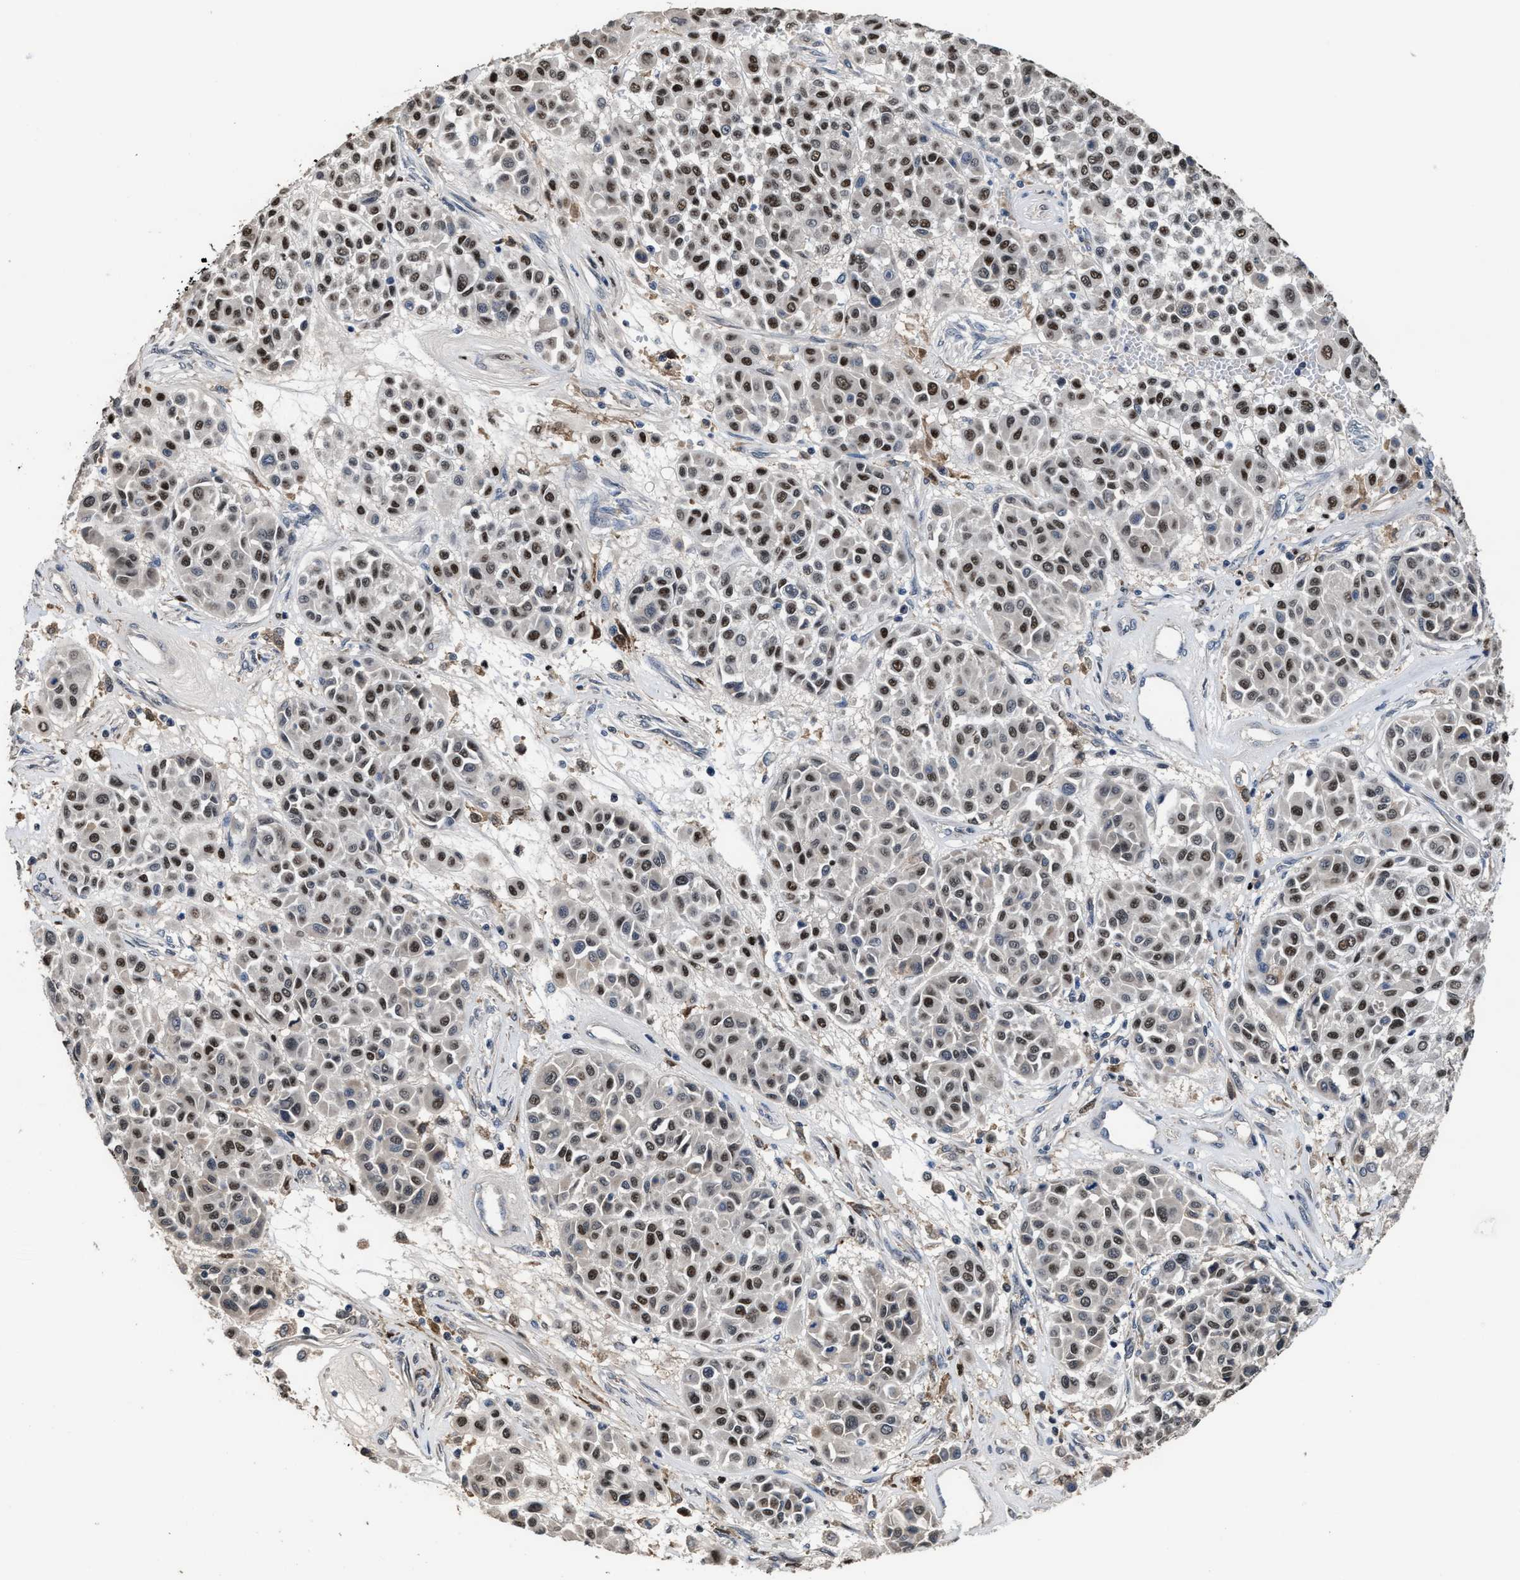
{"staining": {"intensity": "strong", "quantity": "25%-75%", "location": "nuclear"}, "tissue": "melanoma", "cell_type": "Tumor cells", "image_type": "cancer", "snomed": [{"axis": "morphology", "description": "Malignant melanoma, Metastatic site"}, {"axis": "topography", "description": "Soft tissue"}], "caption": "Immunohistochemical staining of melanoma demonstrates high levels of strong nuclear staining in about 25%-75% of tumor cells. Using DAB (brown) and hematoxylin (blue) stains, captured at high magnification using brightfield microscopy.", "gene": "ZNF20", "patient": {"sex": "male", "age": 41}}